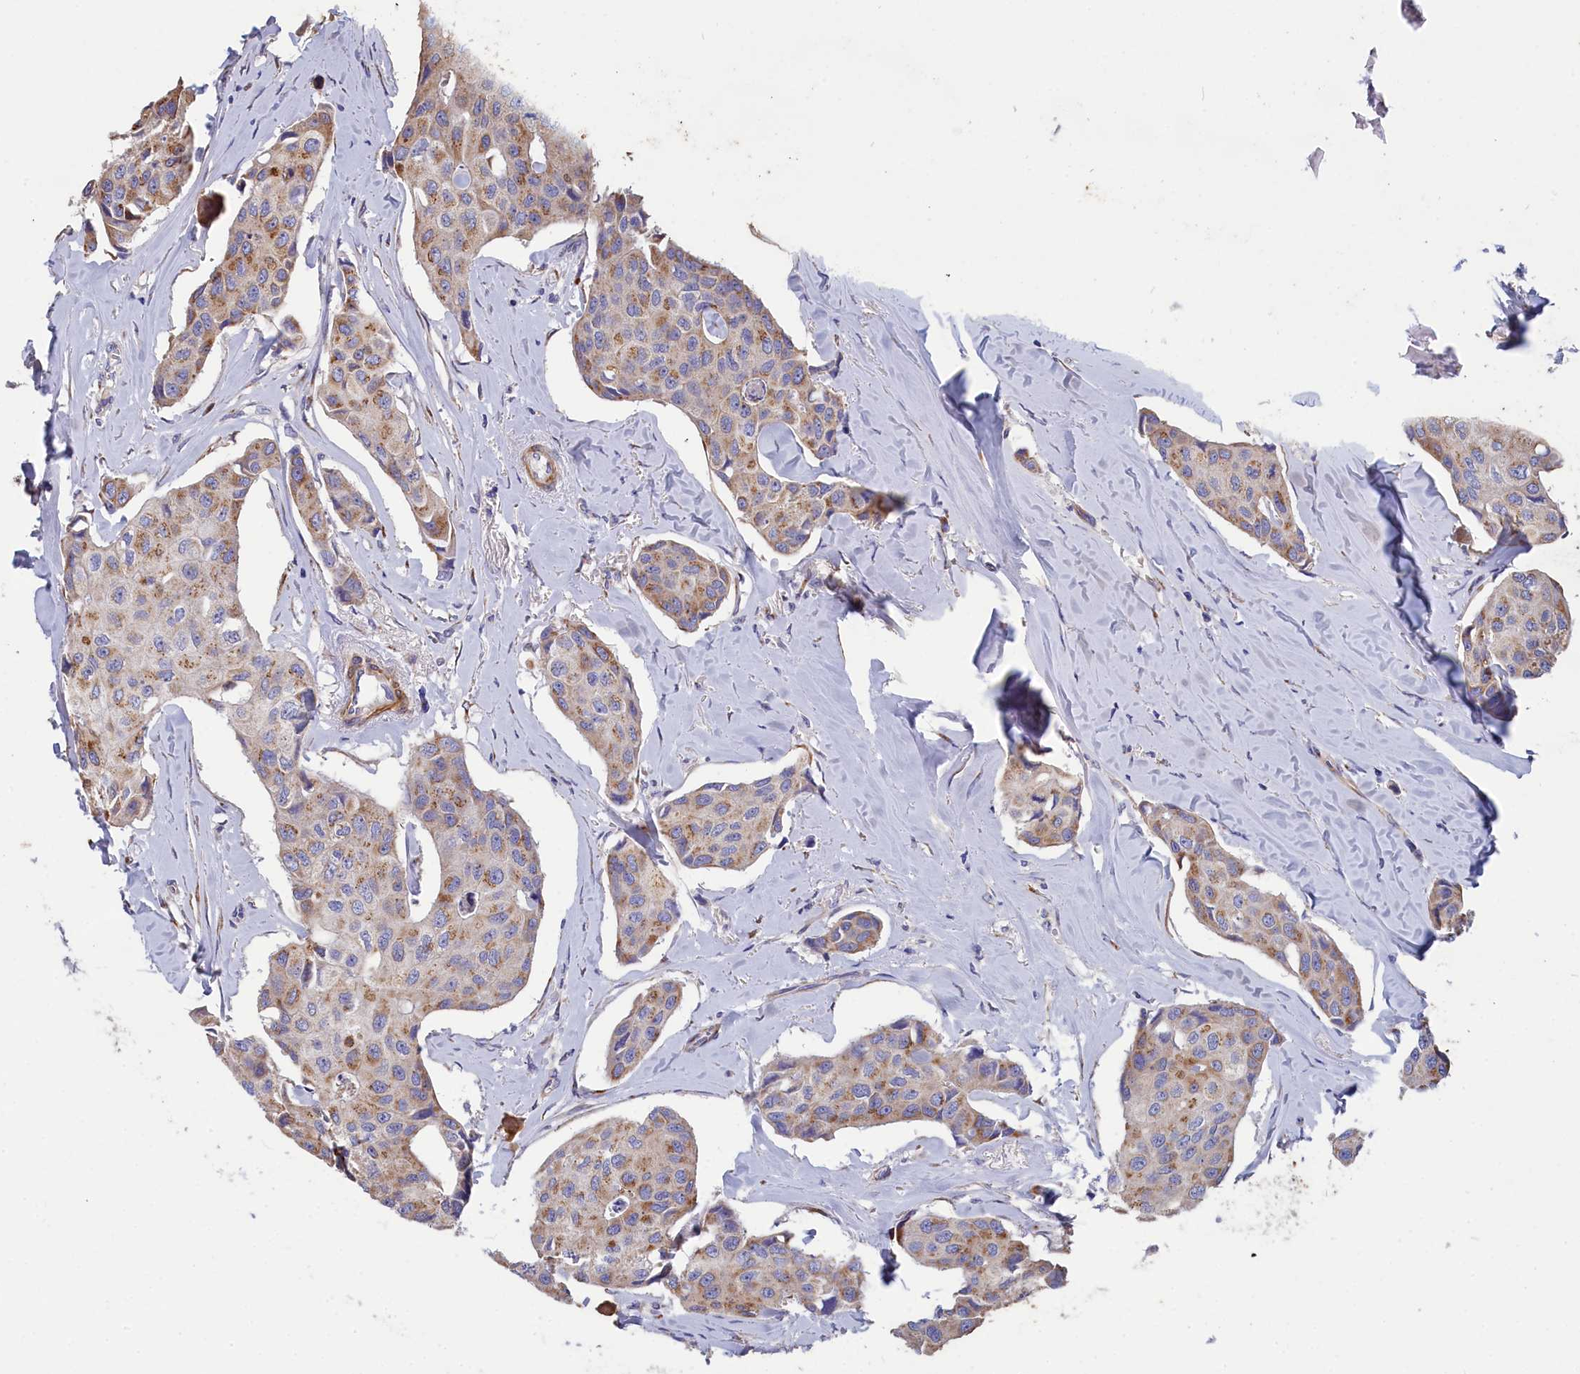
{"staining": {"intensity": "moderate", "quantity": "25%-75%", "location": "cytoplasmic/membranous"}, "tissue": "breast cancer", "cell_type": "Tumor cells", "image_type": "cancer", "snomed": [{"axis": "morphology", "description": "Duct carcinoma"}, {"axis": "topography", "description": "Breast"}], "caption": "Human breast cancer (intraductal carcinoma) stained with a brown dye exhibits moderate cytoplasmic/membranous positive expression in approximately 25%-75% of tumor cells.", "gene": "TUBGCP4", "patient": {"sex": "female", "age": 80}}